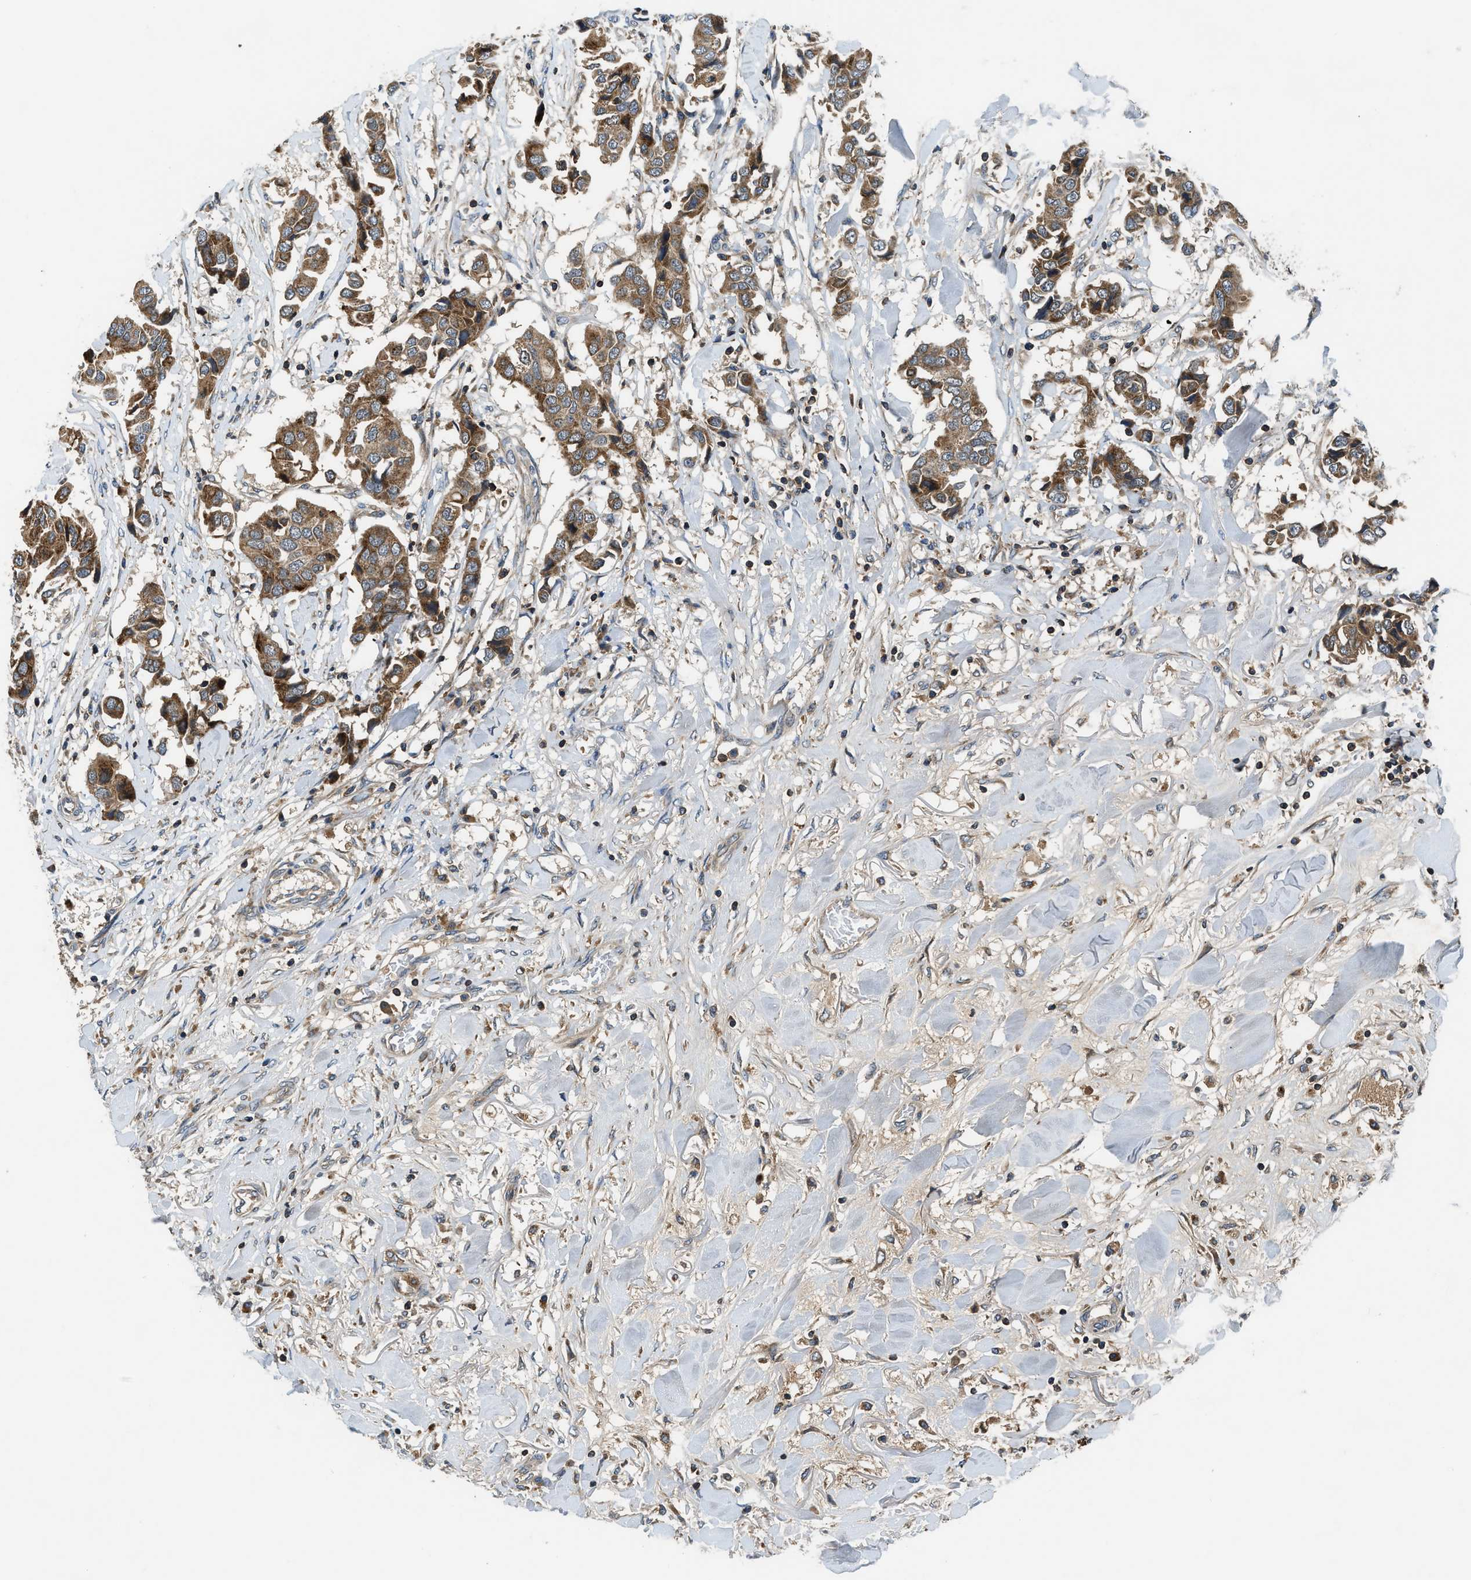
{"staining": {"intensity": "moderate", "quantity": ">75%", "location": "cytoplasmic/membranous"}, "tissue": "breast cancer", "cell_type": "Tumor cells", "image_type": "cancer", "snomed": [{"axis": "morphology", "description": "Duct carcinoma"}, {"axis": "topography", "description": "Breast"}], "caption": "Immunohistochemical staining of infiltrating ductal carcinoma (breast) reveals medium levels of moderate cytoplasmic/membranous staining in about >75% of tumor cells. The staining was performed using DAB, with brown indicating positive protein expression. Nuclei are stained blue with hematoxylin.", "gene": "PAFAH2", "patient": {"sex": "female", "age": 80}}